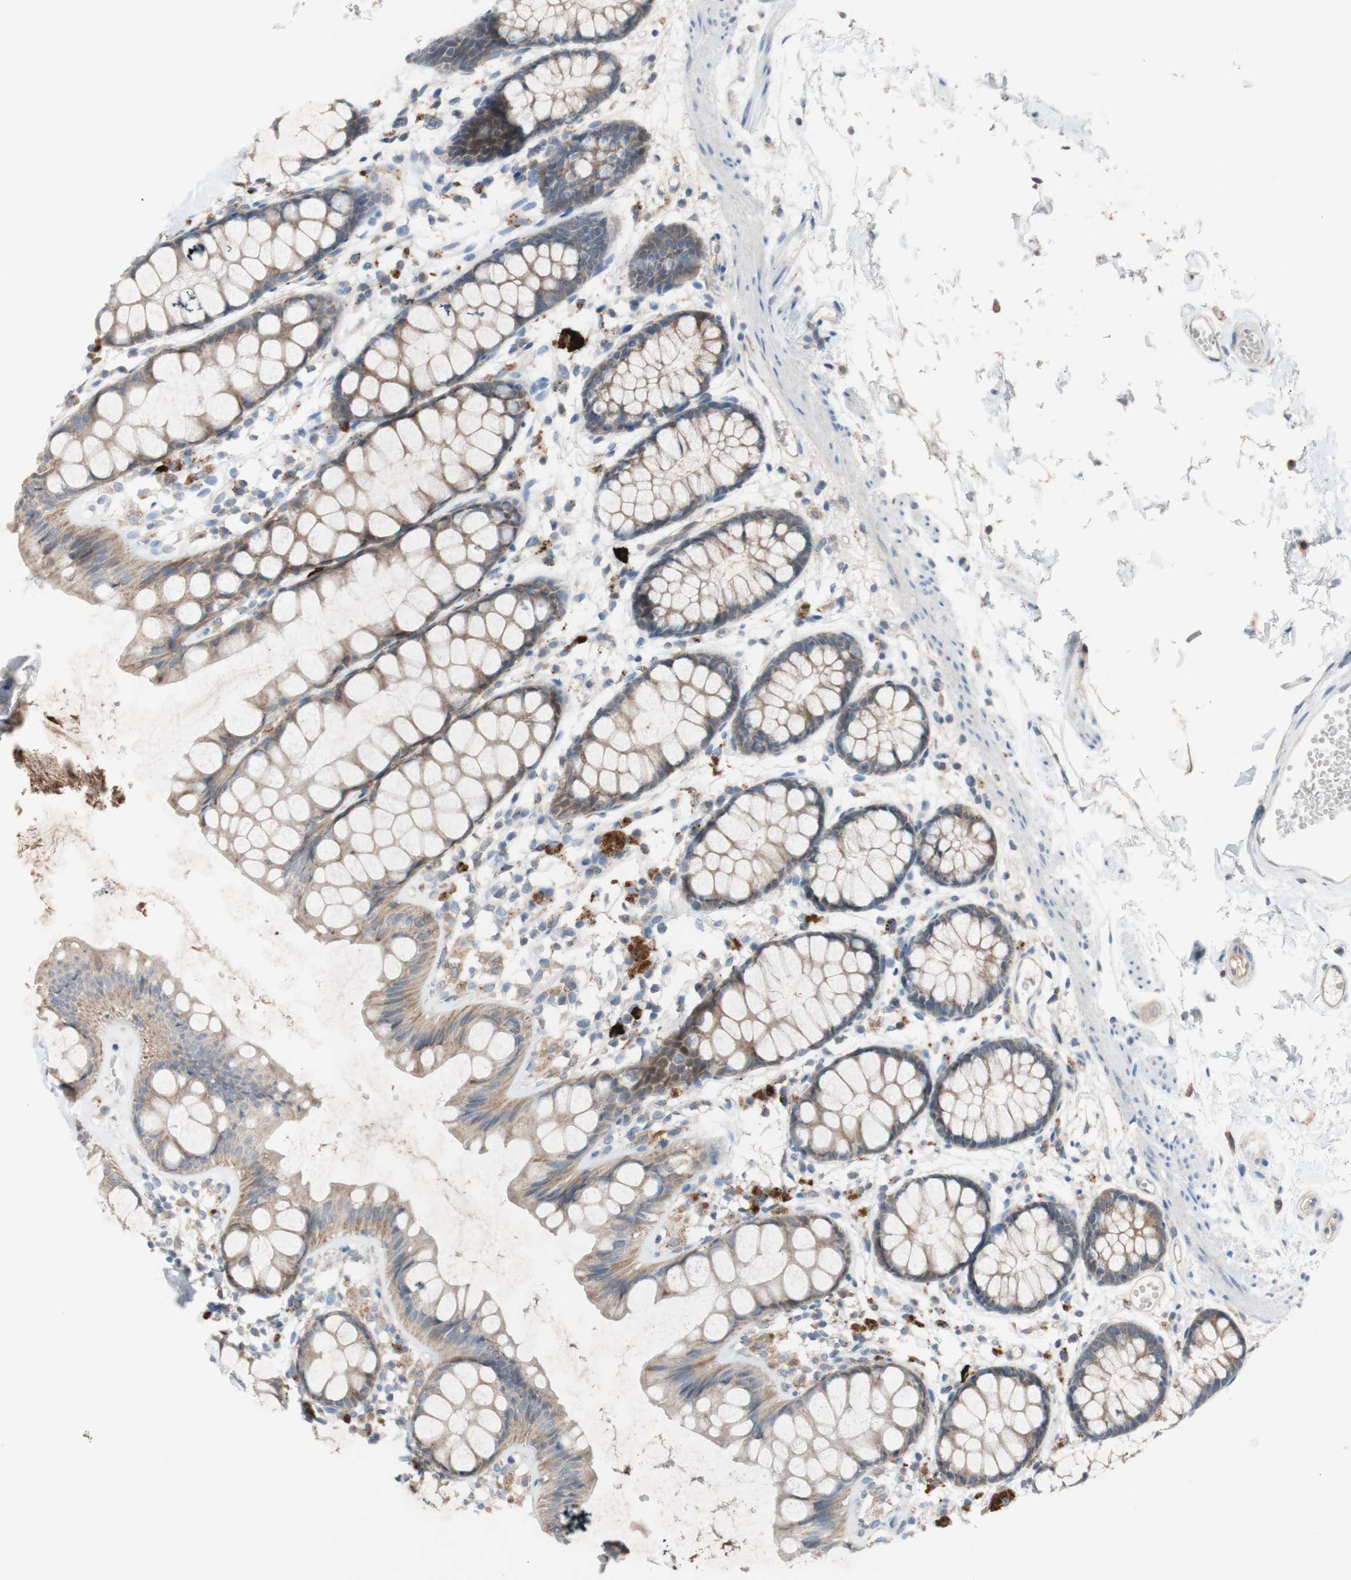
{"staining": {"intensity": "weak", "quantity": ">75%", "location": "cytoplasmic/membranous"}, "tissue": "rectum", "cell_type": "Glandular cells", "image_type": "normal", "snomed": [{"axis": "morphology", "description": "Normal tissue, NOS"}, {"axis": "topography", "description": "Rectum"}], "caption": "IHC staining of unremarkable rectum, which displays low levels of weak cytoplasmic/membranous staining in about >75% of glandular cells indicating weak cytoplasmic/membranous protein staining. The staining was performed using DAB (3,3'-diaminobenzidine) (brown) for protein detection and nuclei were counterstained in hematoxylin (blue).", "gene": "PEX2", "patient": {"sex": "female", "age": 66}}